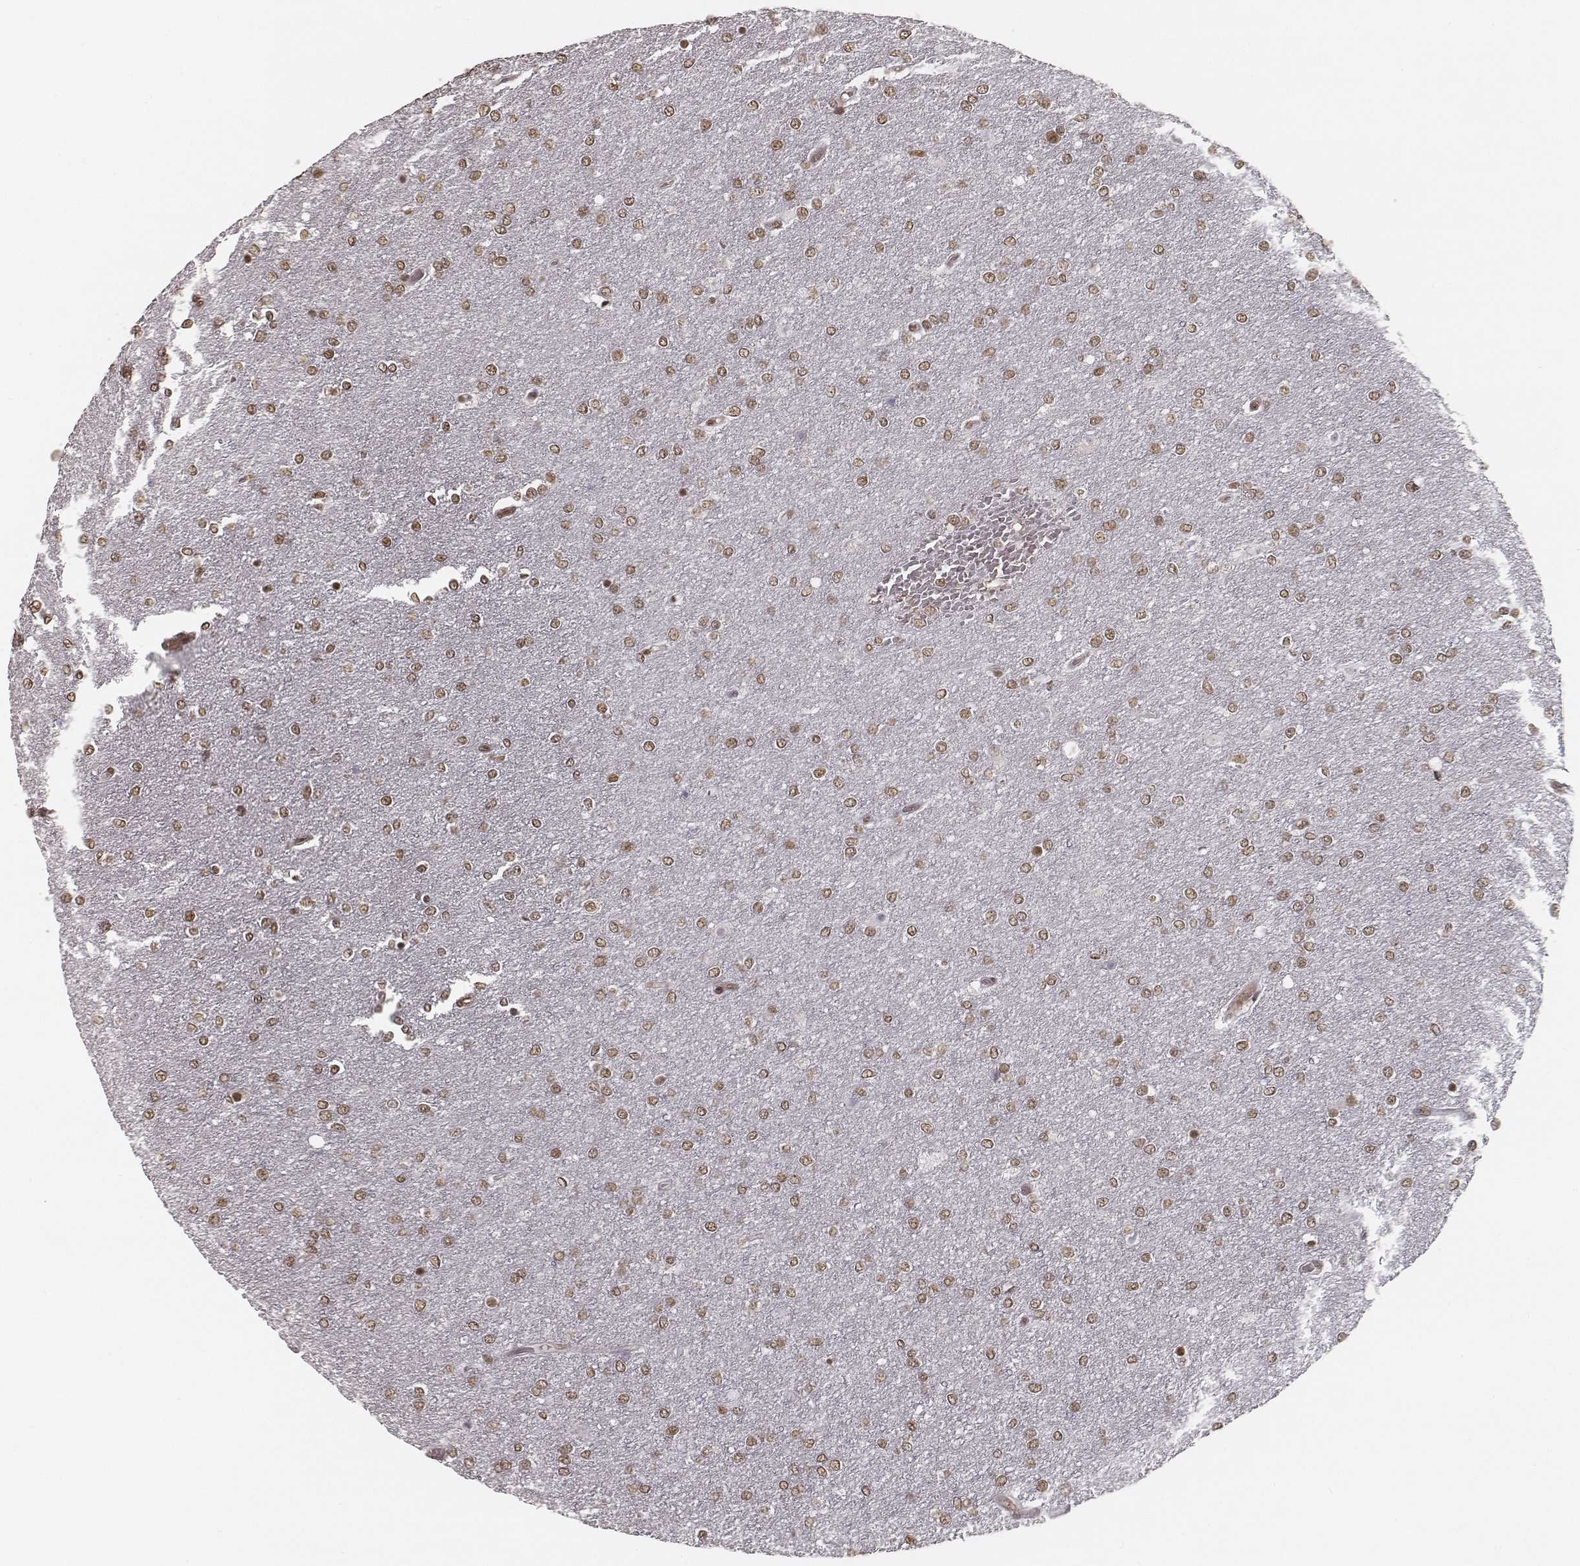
{"staining": {"intensity": "moderate", "quantity": ">75%", "location": "nuclear"}, "tissue": "glioma", "cell_type": "Tumor cells", "image_type": "cancer", "snomed": [{"axis": "morphology", "description": "Glioma, malignant, High grade"}, {"axis": "topography", "description": "Brain"}], "caption": "An image showing moderate nuclear staining in approximately >75% of tumor cells in glioma, as visualized by brown immunohistochemical staining.", "gene": "HMGA2", "patient": {"sex": "female", "age": 61}}